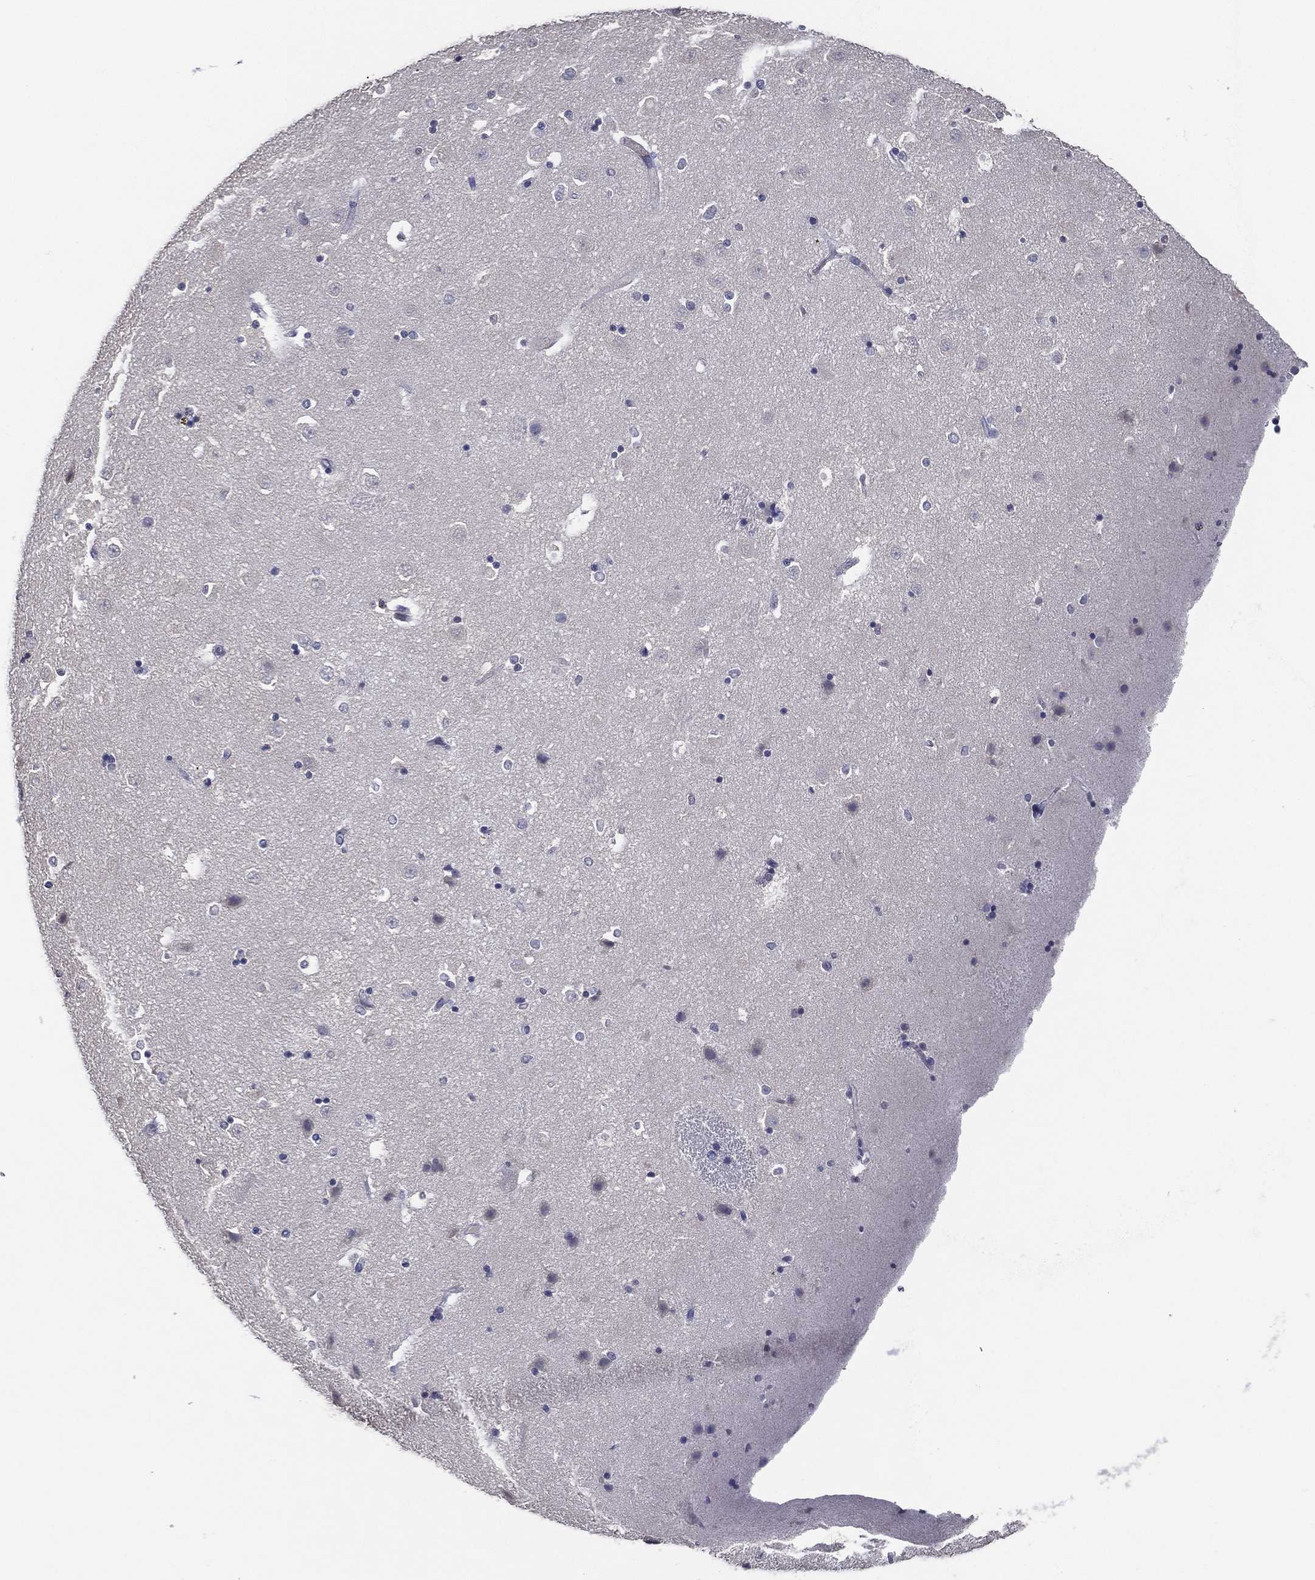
{"staining": {"intensity": "negative", "quantity": "none", "location": "none"}, "tissue": "caudate", "cell_type": "Glial cells", "image_type": "normal", "snomed": [{"axis": "morphology", "description": "Normal tissue, NOS"}, {"axis": "topography", "description": "Lateral ventricle wall"}], "caption": "This is a photomicrograph of IHC staining of benign caudate, which shows no staining in glial cells.", "gene": "TFAP2A", "patient": {"sex": "male", "age": 51}}